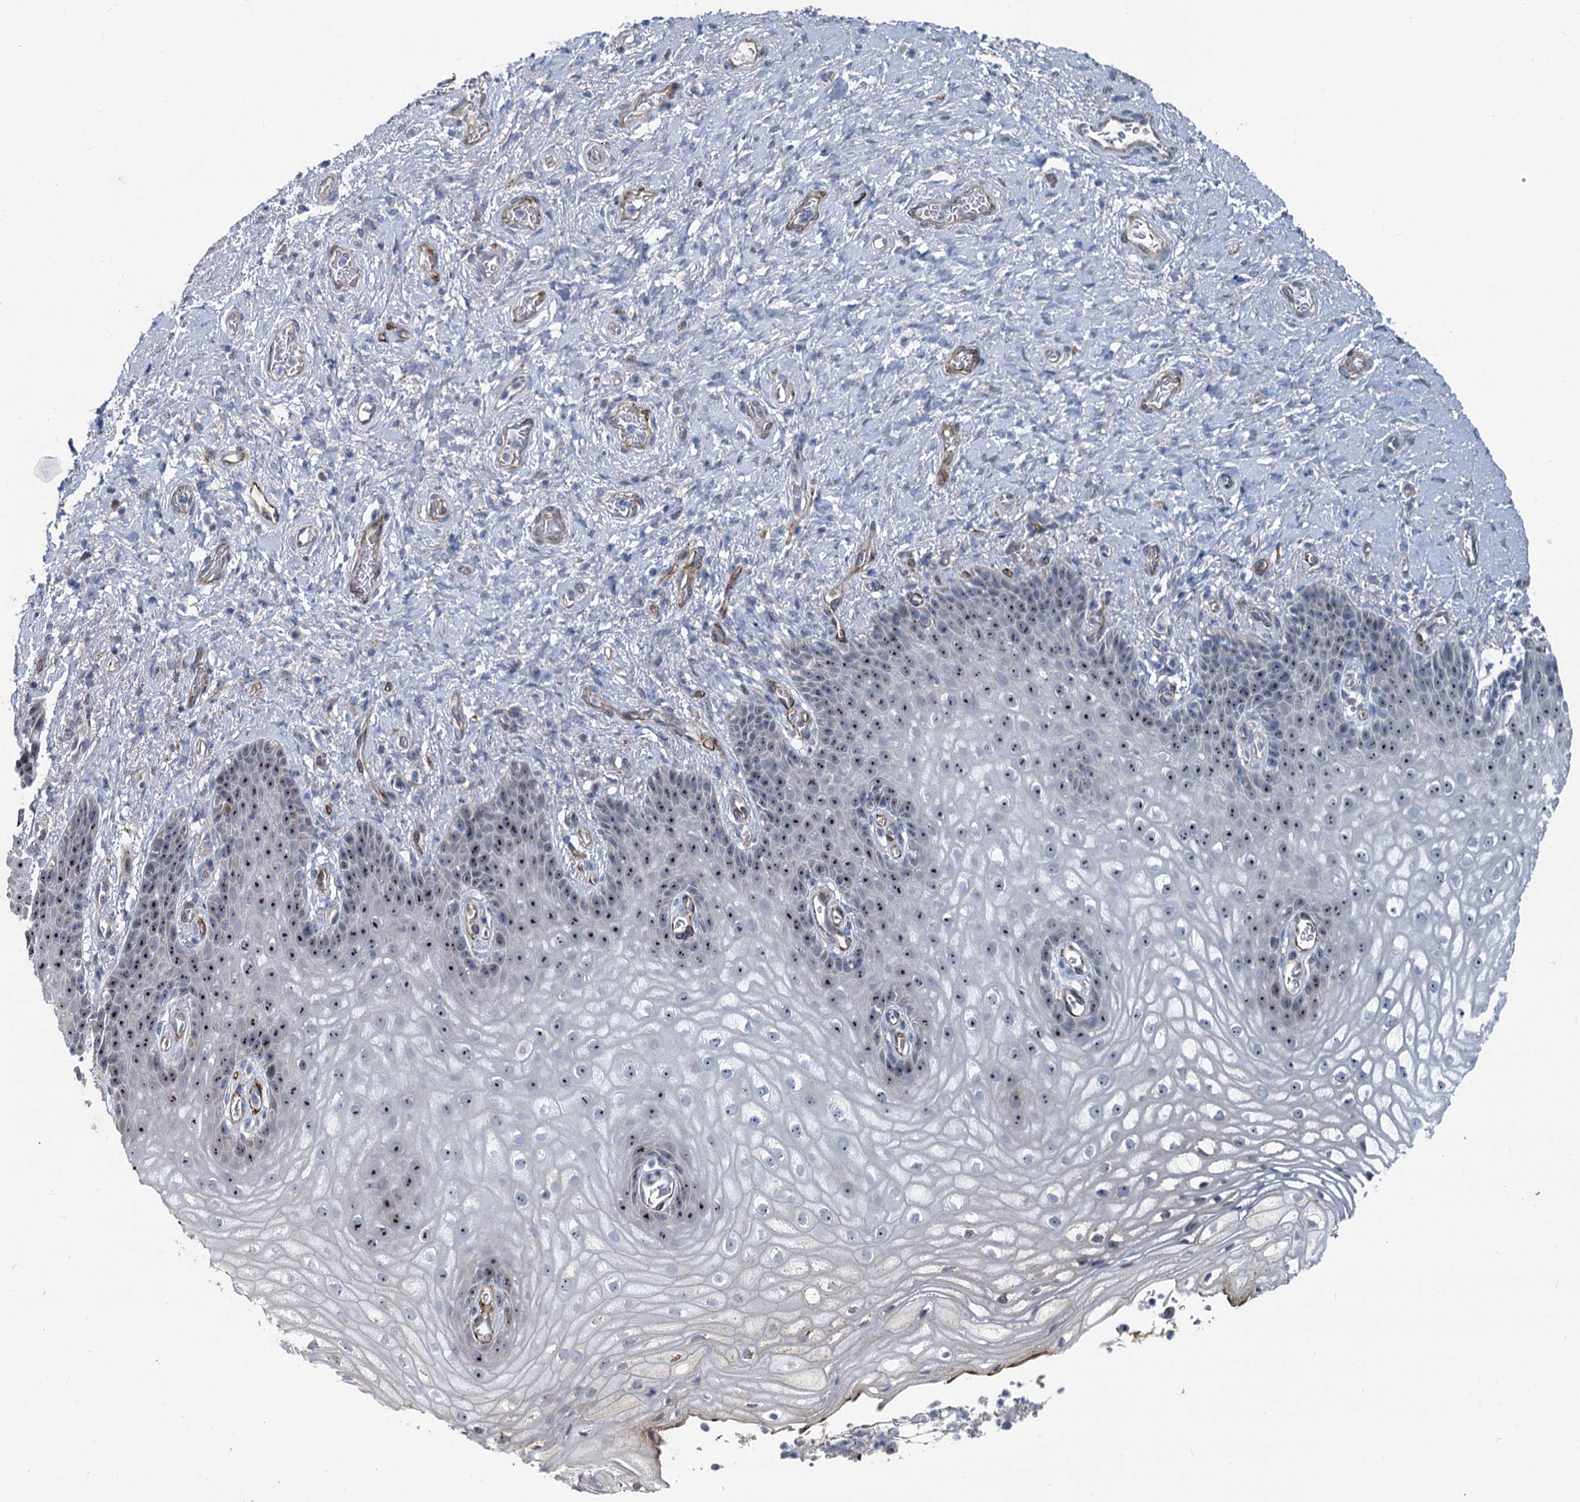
{"staining": {"intensity": "moderate", "quantity": "25%-75%", "location": "nuclear"}, "tissue": "vagina", "cell_type": "Squamous epithelial cells", "image_type": "normal", "snomed": [{"axis": "morphology", "description": "Normal tissue, NOS"}, {"axis": "topography", "description": "Vagina"}], "caption": "High-power microscopy captured an immunohistochemistry (IHC) image of normal vagina, revealing moderate nuclear expression in about 25%-75% of squamous epithelial cells. The staining is performed using DAB (3,3'-diaminobenzidine) brown chromogen to label protein expression. The nuclei are counter-stained blue using hematoxylin.", "gene": "ASXL3", "patient": {"sex": "female", "age": 60}}